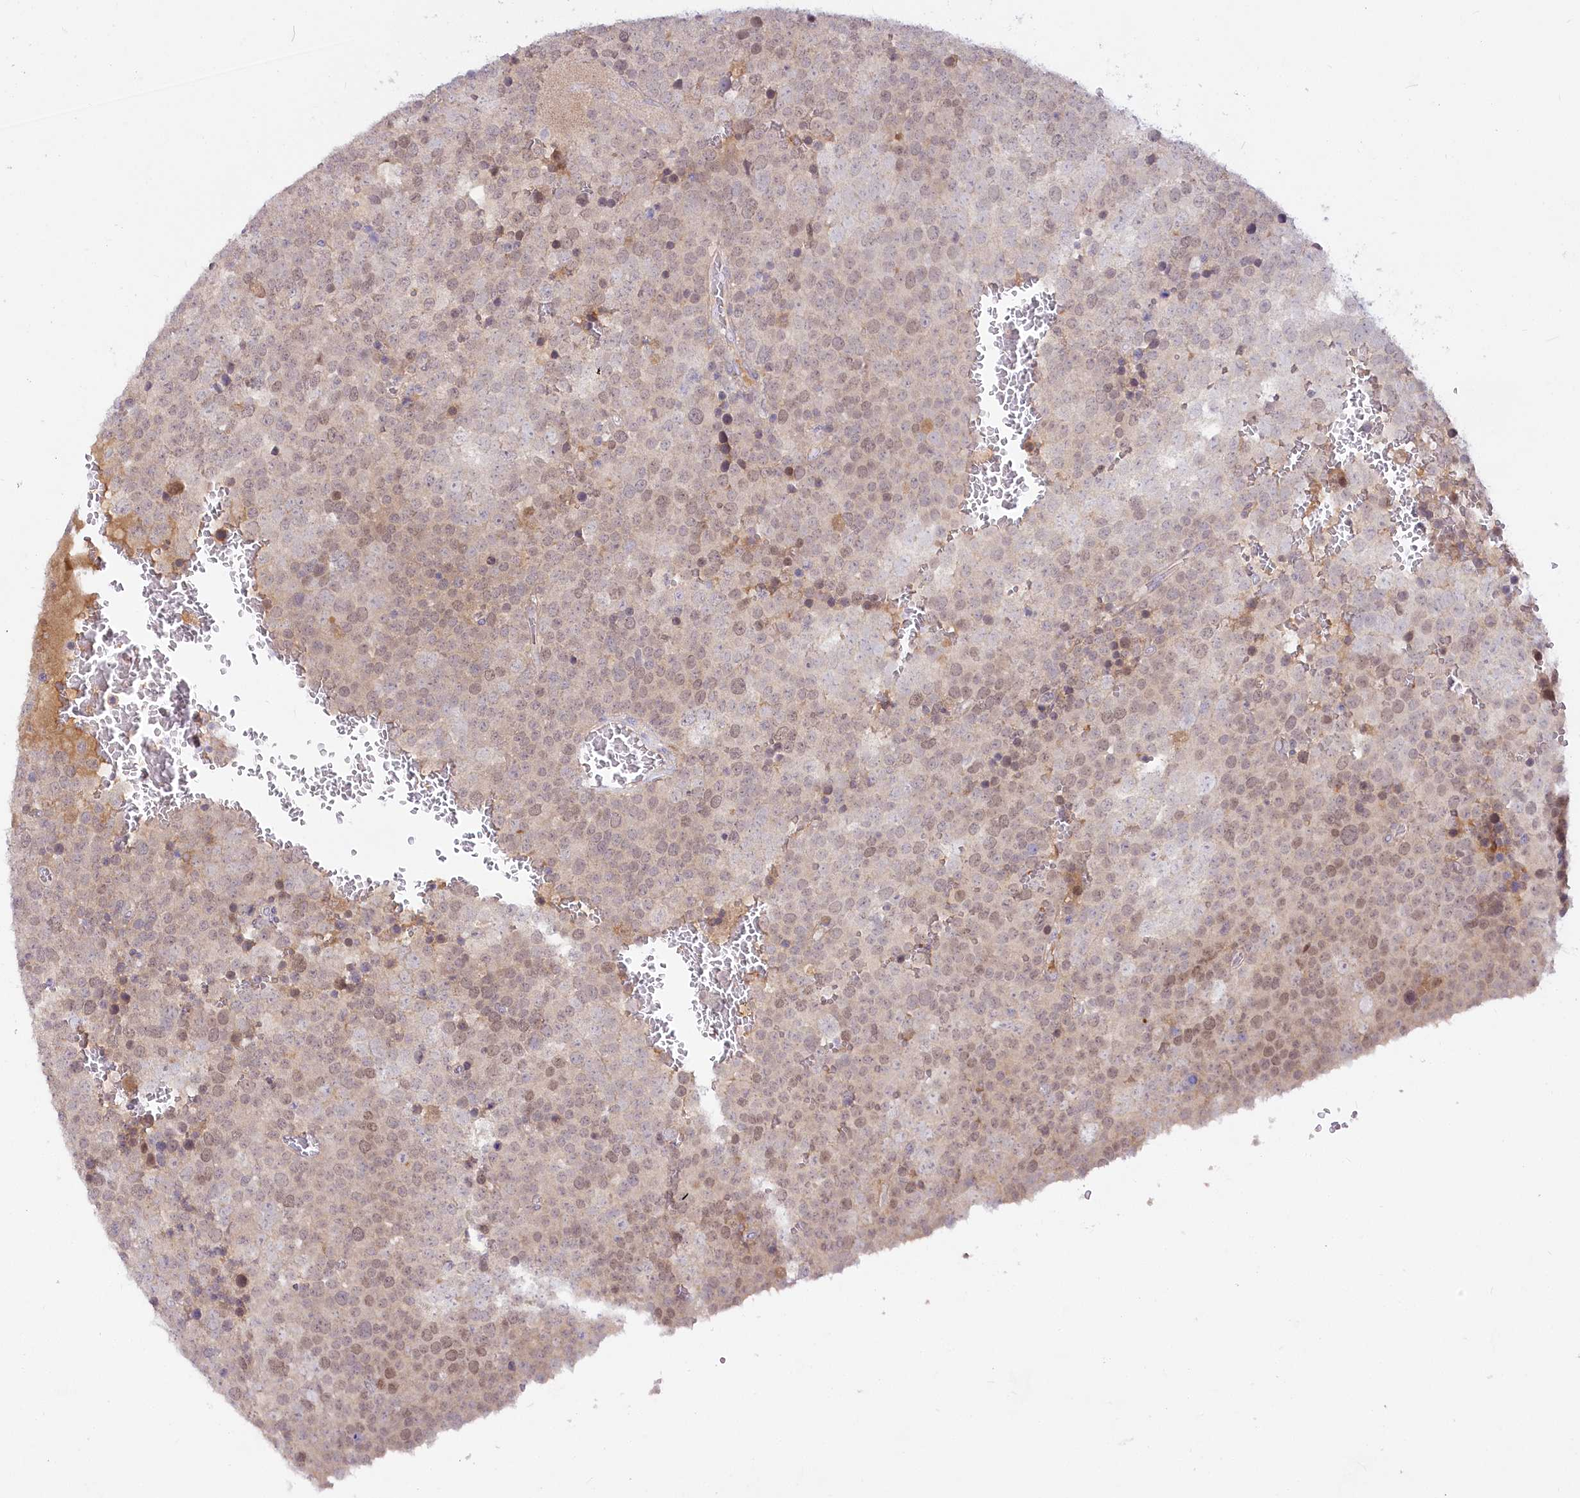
{"staining": {"intensity": "weak", "quantity": "25%-75%", "location": "nuclear"}, "tissue": "testis cancer", "cell_type": "Tumor cells", "image_type": "cancer", "snomed": [{"axis": "morphology", "description": "Seminoma, NOS"}, {"axis": "topography", "description": "Testis"}], "caption": "Immunohistochemical staining of seminoma (testis) reveals low levels of weak nuclear protein positivity in approximately 25%-75% of tumor cells. (brown staining indicates protein expression, while blue staining denotes nuclei).", "gene": "EFHC2", "patient": {"sex": "male", "age": 71}}